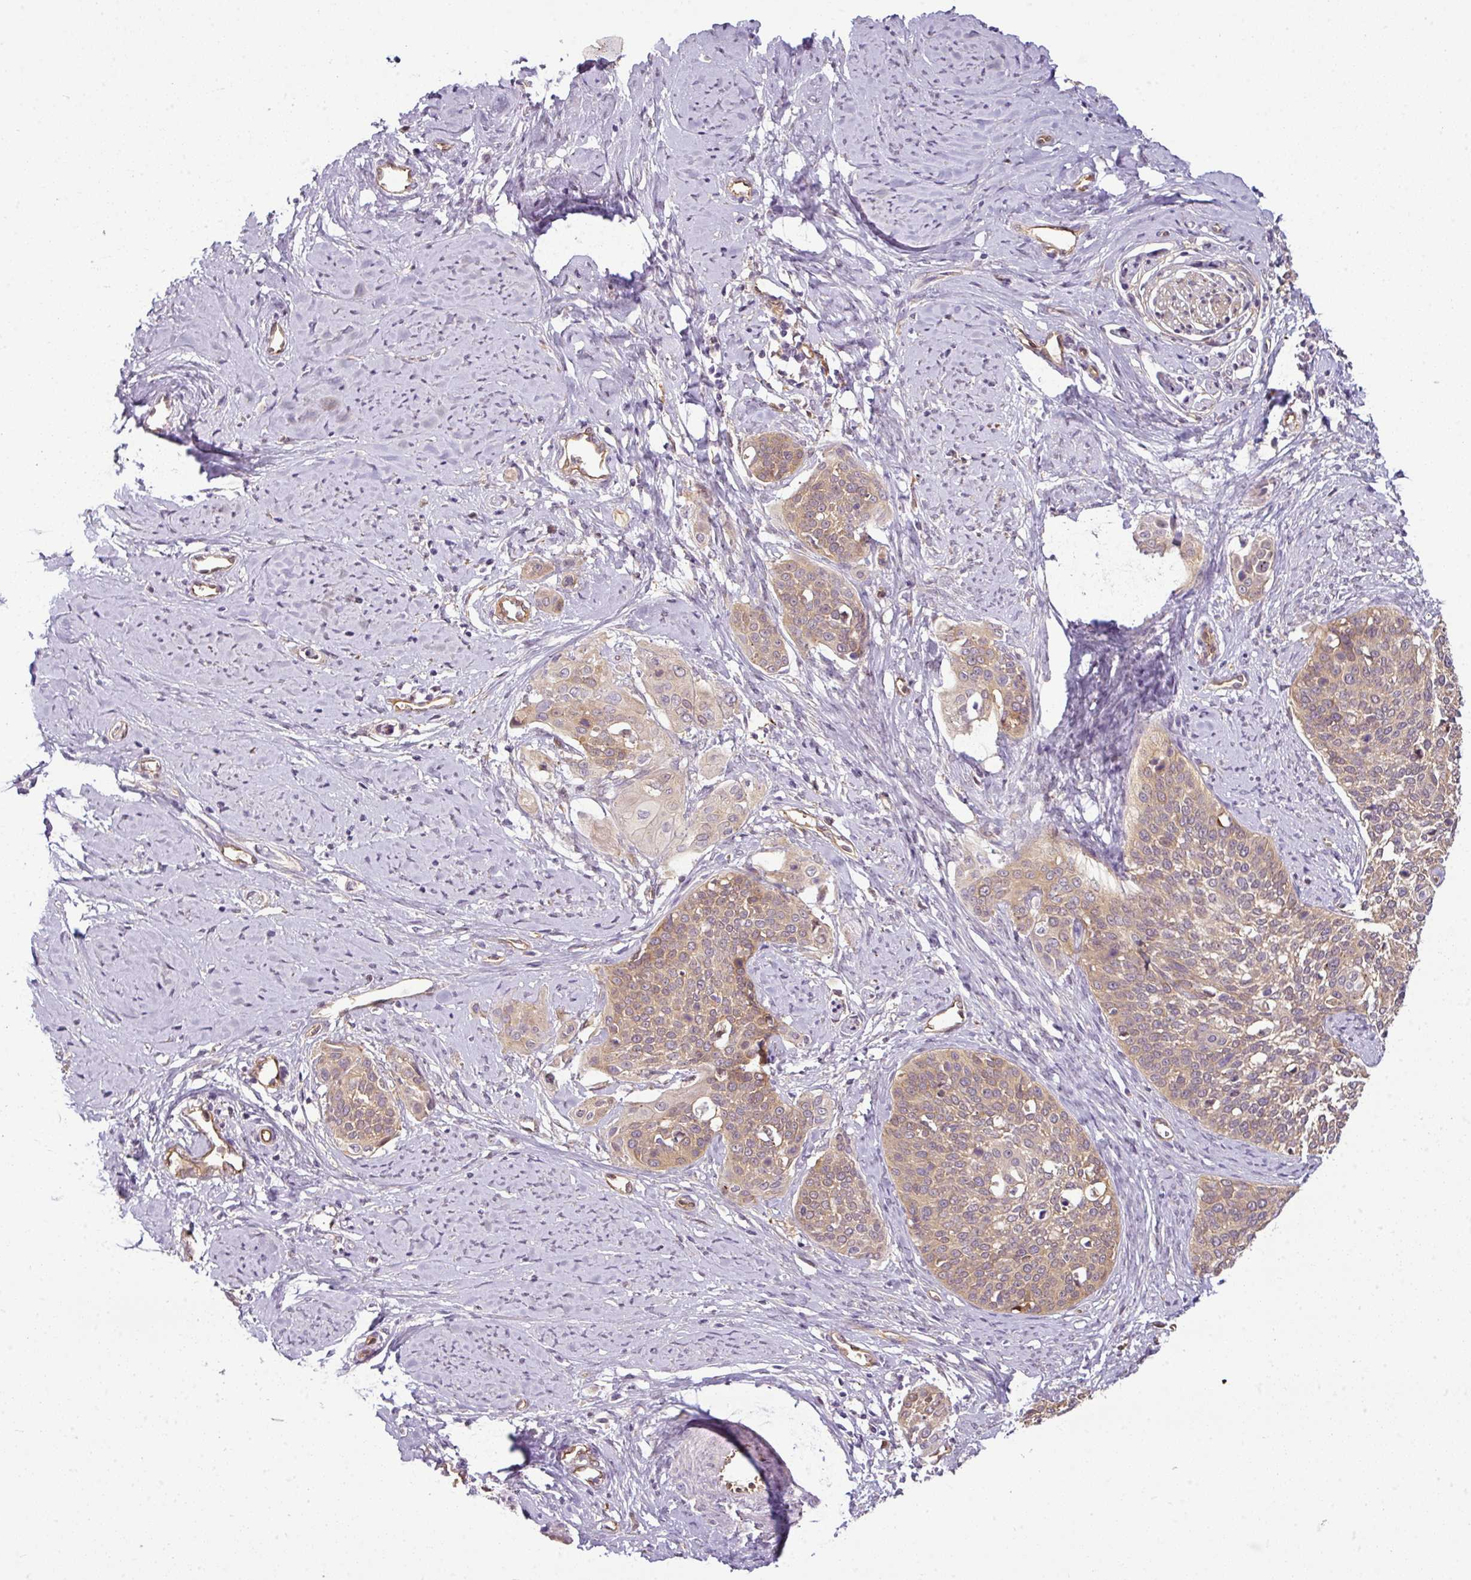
{"staining": {"intensity": "weak", "quantity": "25%-75%", "location": "cytoplasmic/membranous"}, "tissue": "cervical cancer", "cell_type": "Tumor cells", "image_type": "cancer", "snomed": [{"axis": "morphology", "description": "Squamous cell carcinoma, NOS"}, {"axis": "topography", "description": "Cervix"}], "caption": "Cervical squamous cell carcinoma tissue demonstrates weak cytoplasmic/membranous positivity in approximately 25%-75% of tumor cells, visualized by immunohistochemistry.", "gene": "ANKRD18A", "patient": {"sex": "female", "age": 44}}